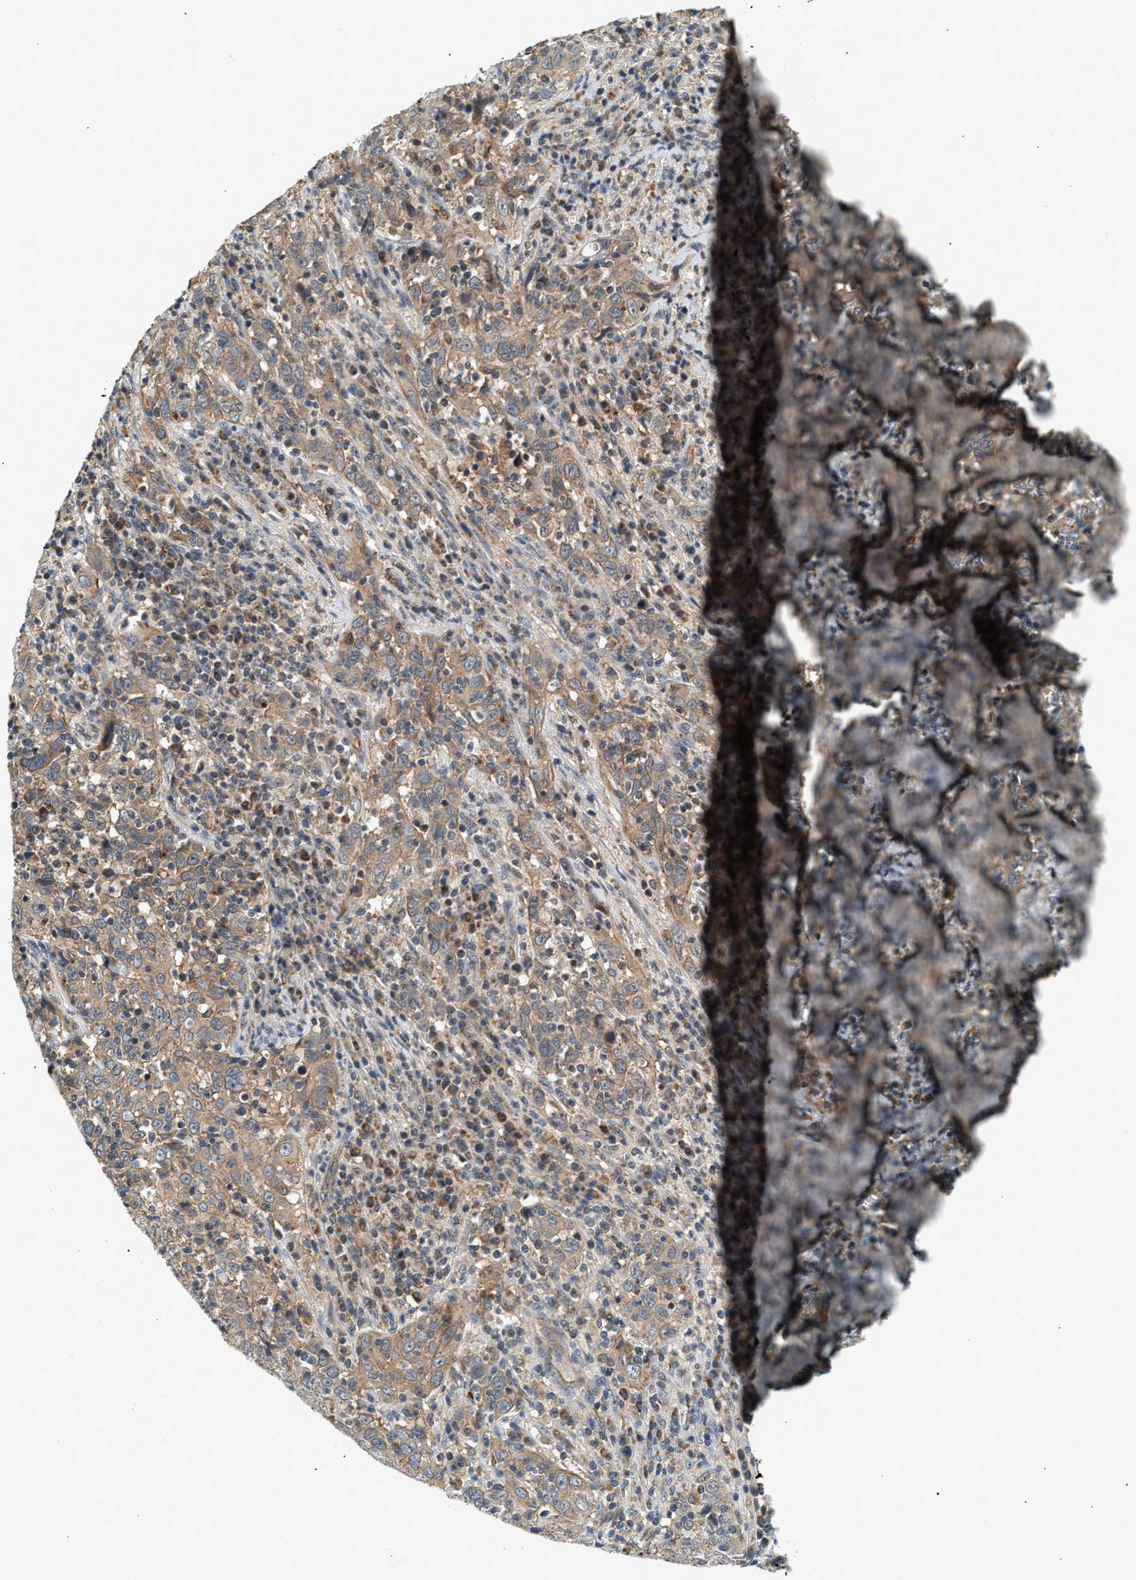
{"staining": {"intensity": "moderate", "quantity": ">75%", "location": "cytoplasmic/membranous"}, "tissue": "cervical cancer", "cell_type": "Tumor cells", "image_type": "cancer", "snomed": [{"axis": "morphology", "description": "Squamous cell carcinoma, NOS"}, {"axis": "topography", "description": "Cervix"}], "caption": "Protein analysis of squamous cell carcinoma (cervical) tissue shows moderate cytoplasmic/membranous expression in approximately >75% of tumor cells. The protein of interest is stained brown, and the nuclei are stained in blue (DAB (3,3'-diaminobenzidine) IHC with brightfield microscopy, high magnification).", "gene": "DUSP14", "patient": {"sex": "female", "age": 46}}